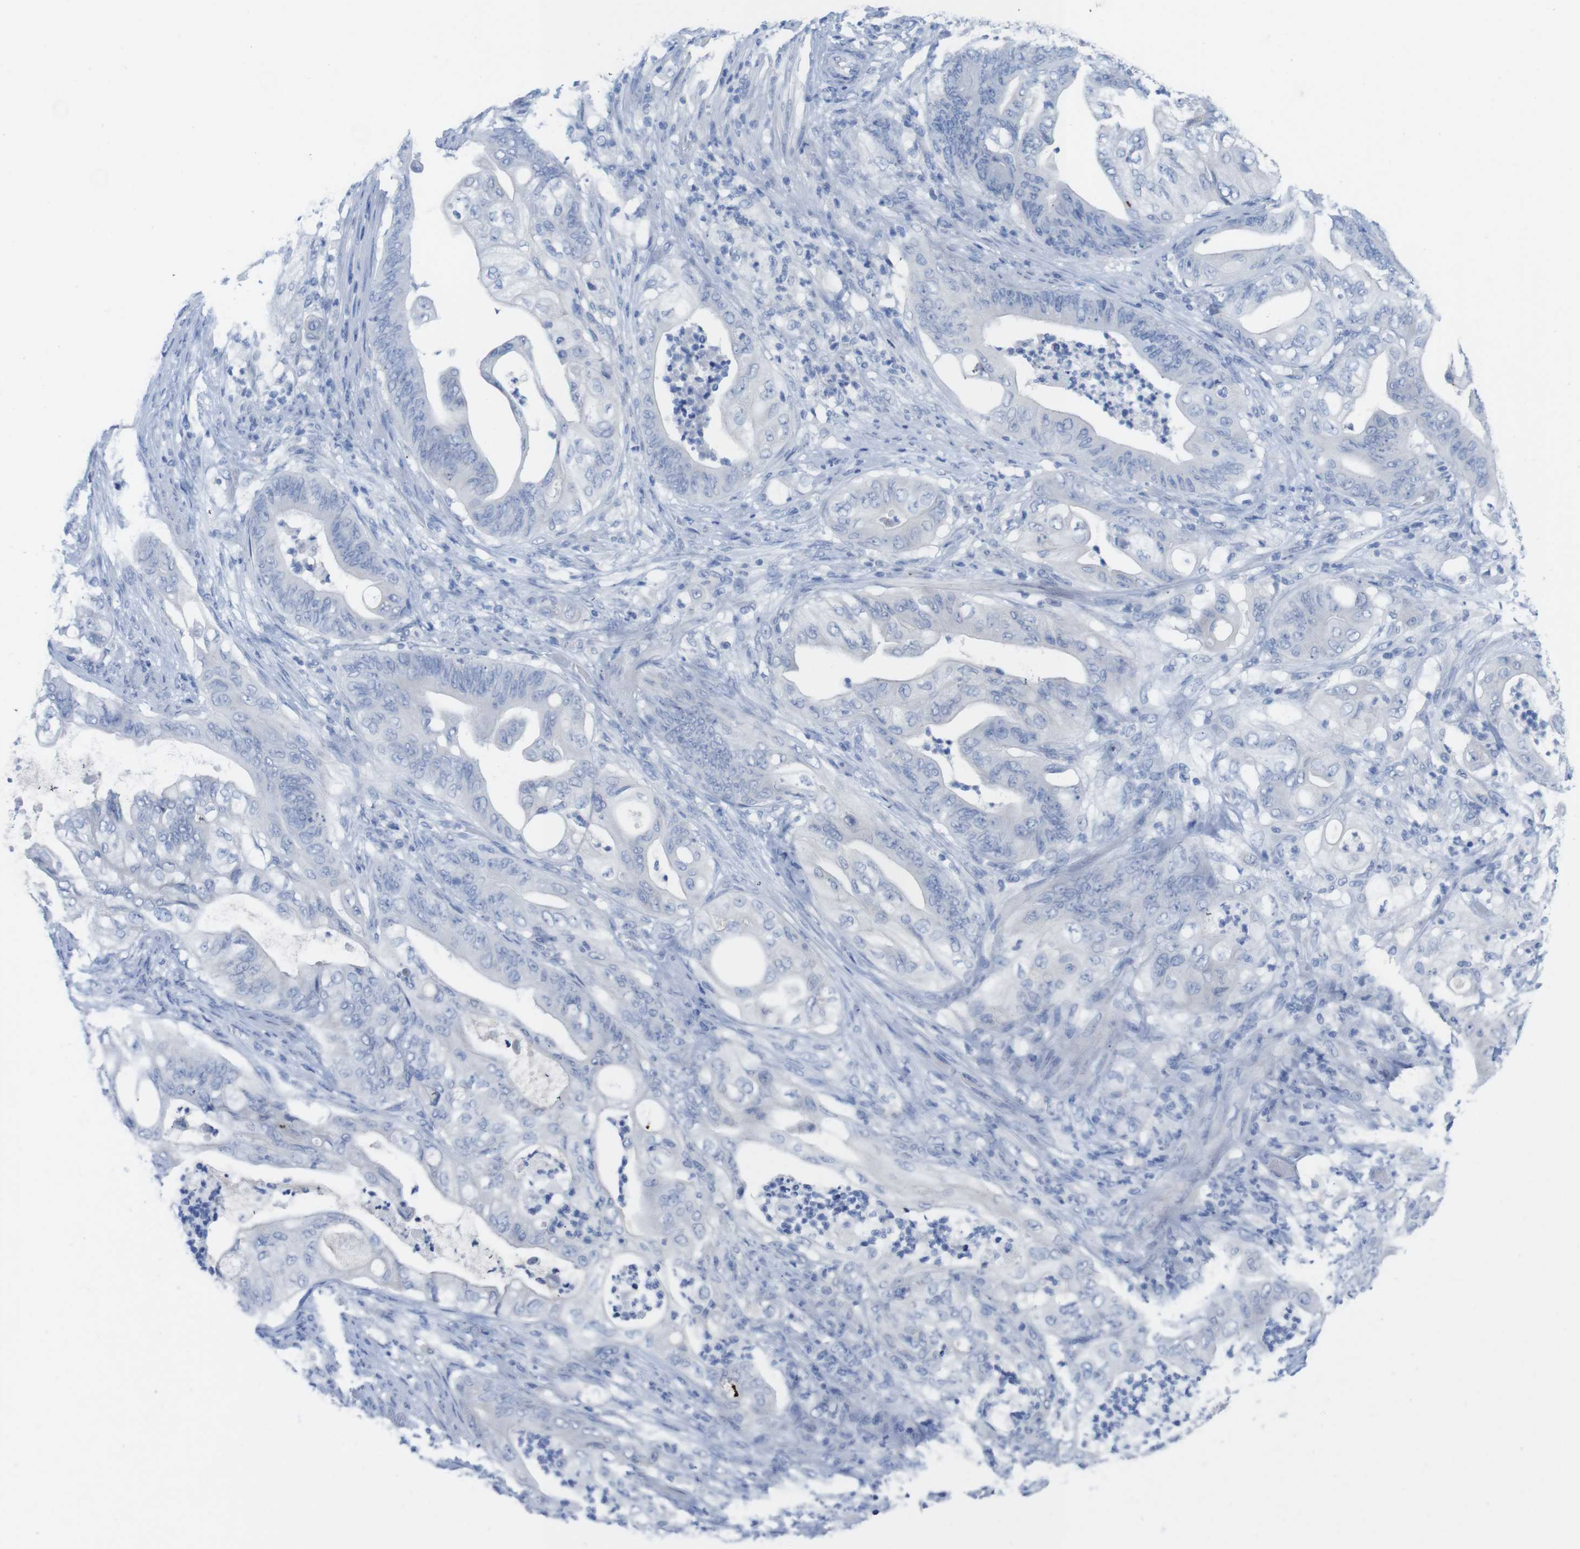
{"staining": {"intensity": "negative", "quantity": "none", "location": "none"}, "tissue": "stomach cancer", "cell_type": "Tumor cells", "image_type": "cancer", "snomed": [{"axis": "morphology", "description": "Adenocarcinoma, NOS"}, {"axis": "topography", "description": "Stomach"}], "caption": "IHC histopathology image of neoplastic tissue: human stomach cancer stained with DAB shows no significant protein staining in tumor cells. (DAB immunohistochemistry visualized using brightfield microscopy, high magnification).", "gene": "PNMA1", "patient": {"sex": "female", "age": 73}}